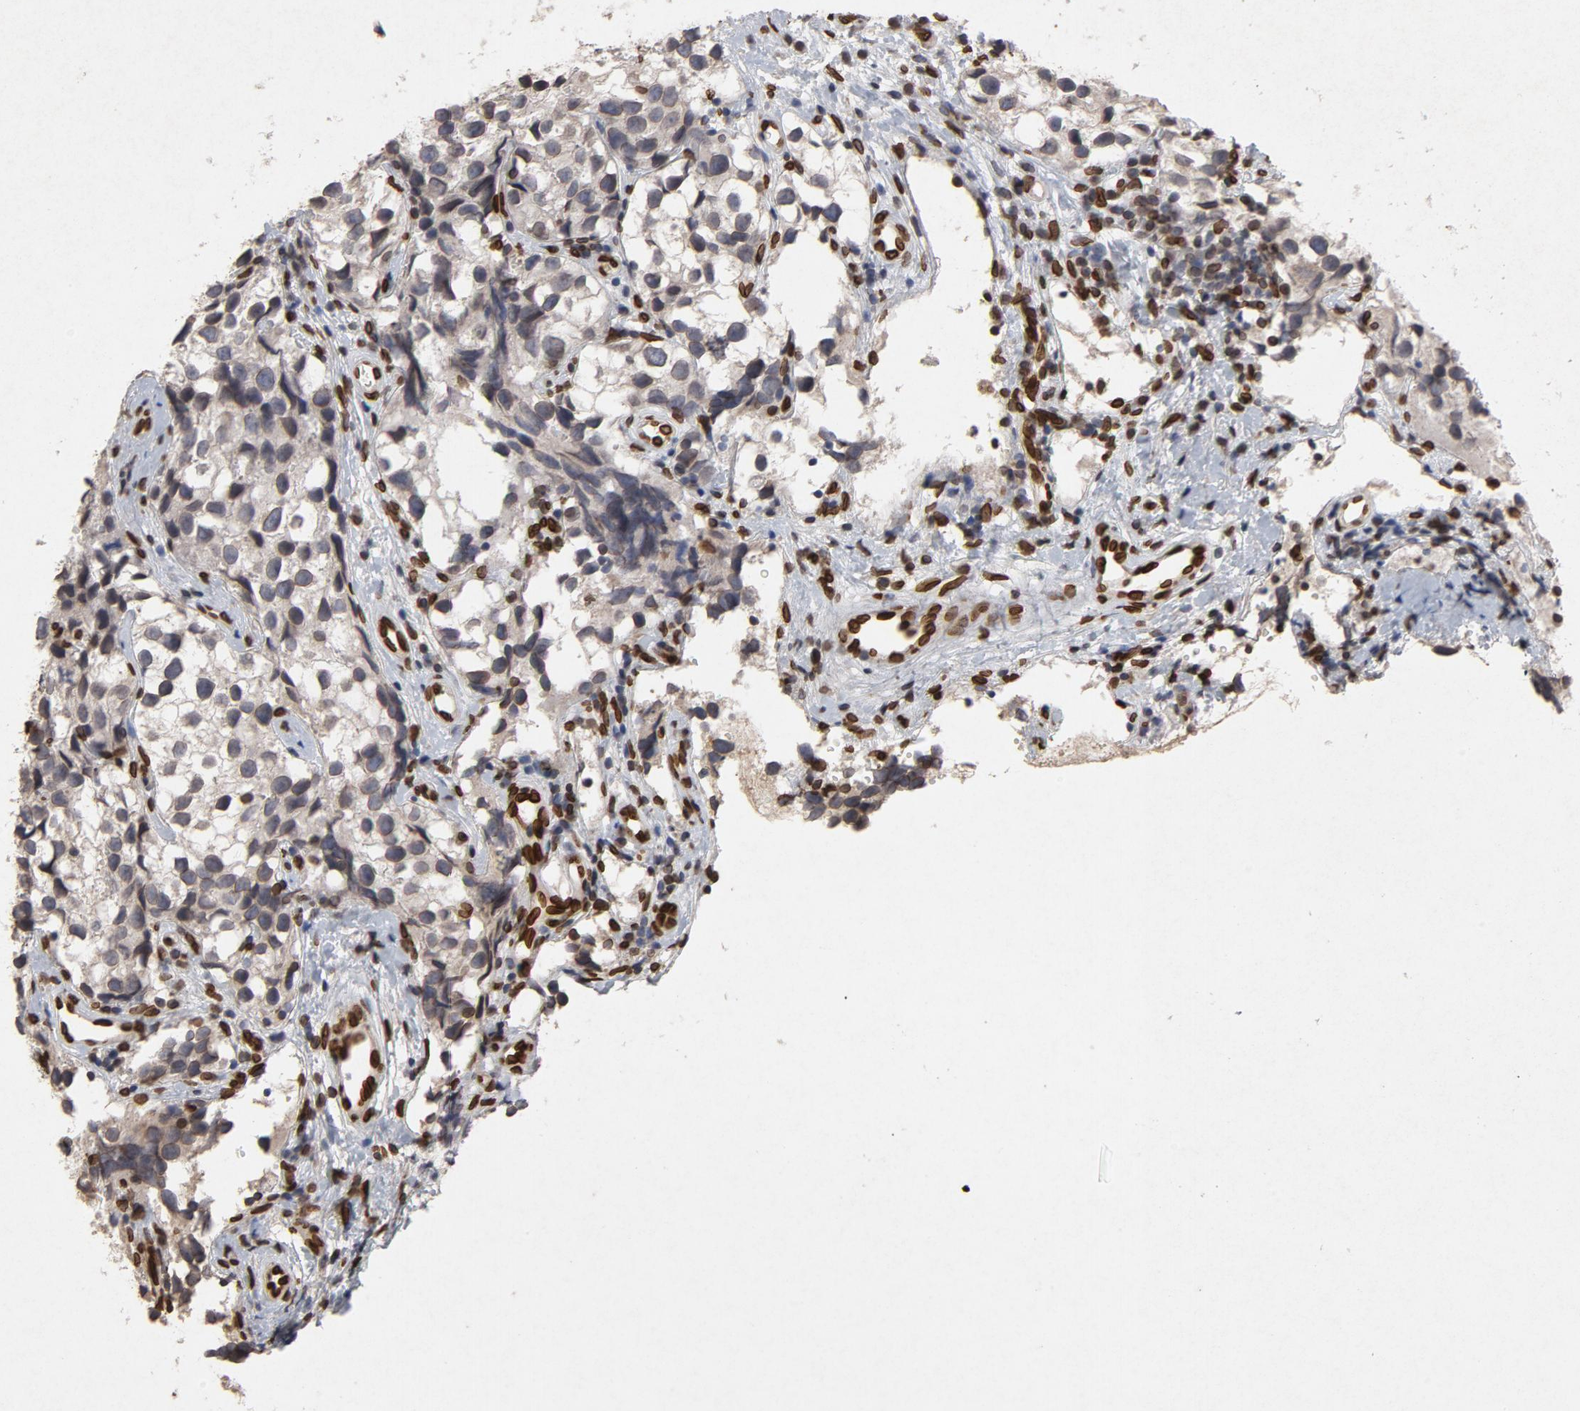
{"staining": {"intensity": "negative", "quantity": "none", "location": "none"}, "tissue": "testis cancer", "cell_type": "Tumor cells", "image_type": "cancer", "snomed": [{"axis": "morphology", "description": "Seminoma, NOS"}, {"axis": "topography", "description": "Testis"}], "caption": "Immunohistochemical staining of human testis cancer (seminoma) displays no significant positivity in tumor cells.", "gene": "LMNA", "patient": {"sex": "male", "age": 39}}